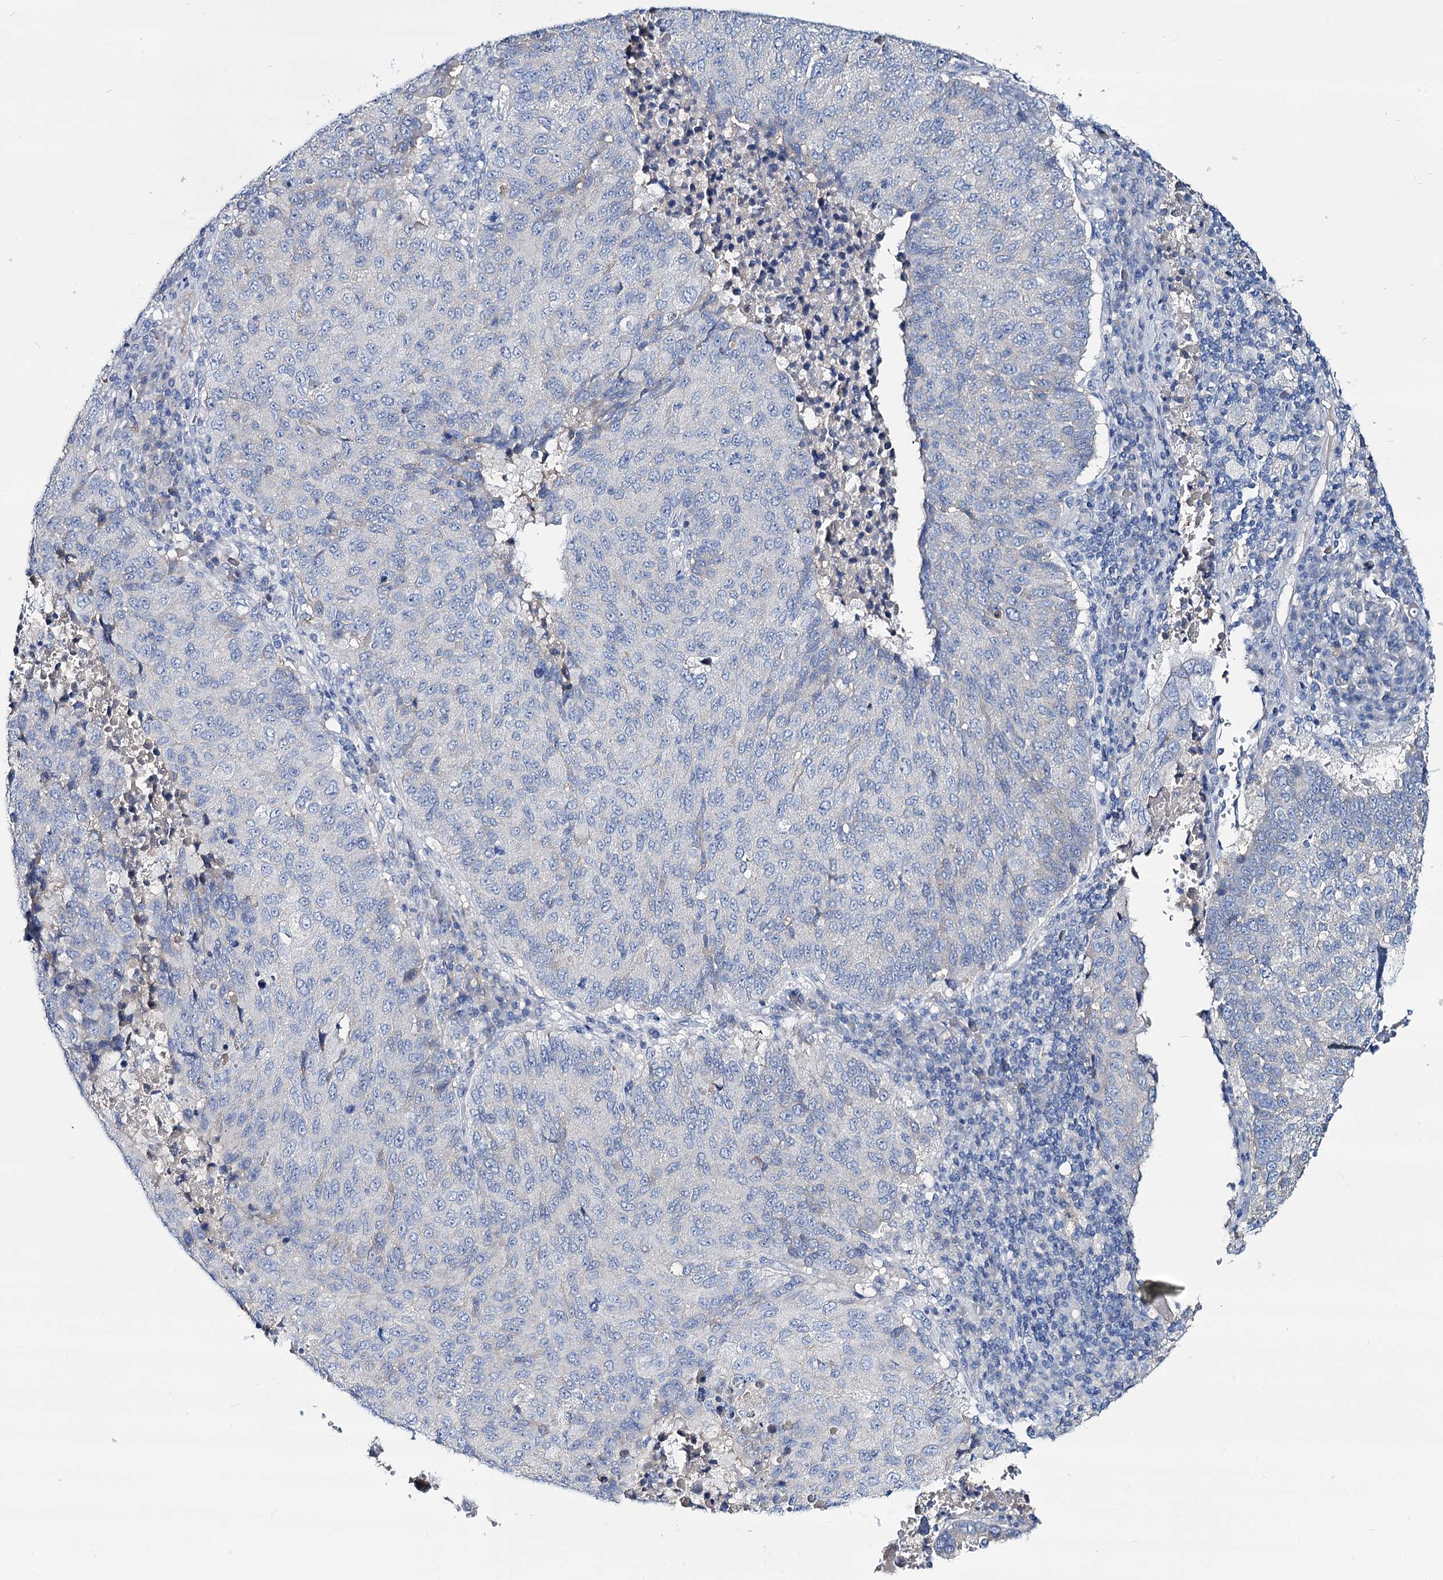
{"staining": {"intensity": "negative", "quantity": "none", "location": "none"}, "tissue": "lung cancer", "cell_type": "Tumor cells", "image_type": "cancer", "snomed": [{"axis": "morphology", "description": "Squamous cell carcinoma, NOS"}, {"axis": "topography", "description": "Lung"}], "caption": "An IHC photomicrograph of squamous cell carcinoma (lung) is shown. There is no staining in tumor cells of squamous cell carcinoma (lung). (Brightfield microscopy of DAB immunohistochemistry (IHC) at high magnification).", "gene": "DYDC2", "patient": {"sex": "male", "age": 73}}